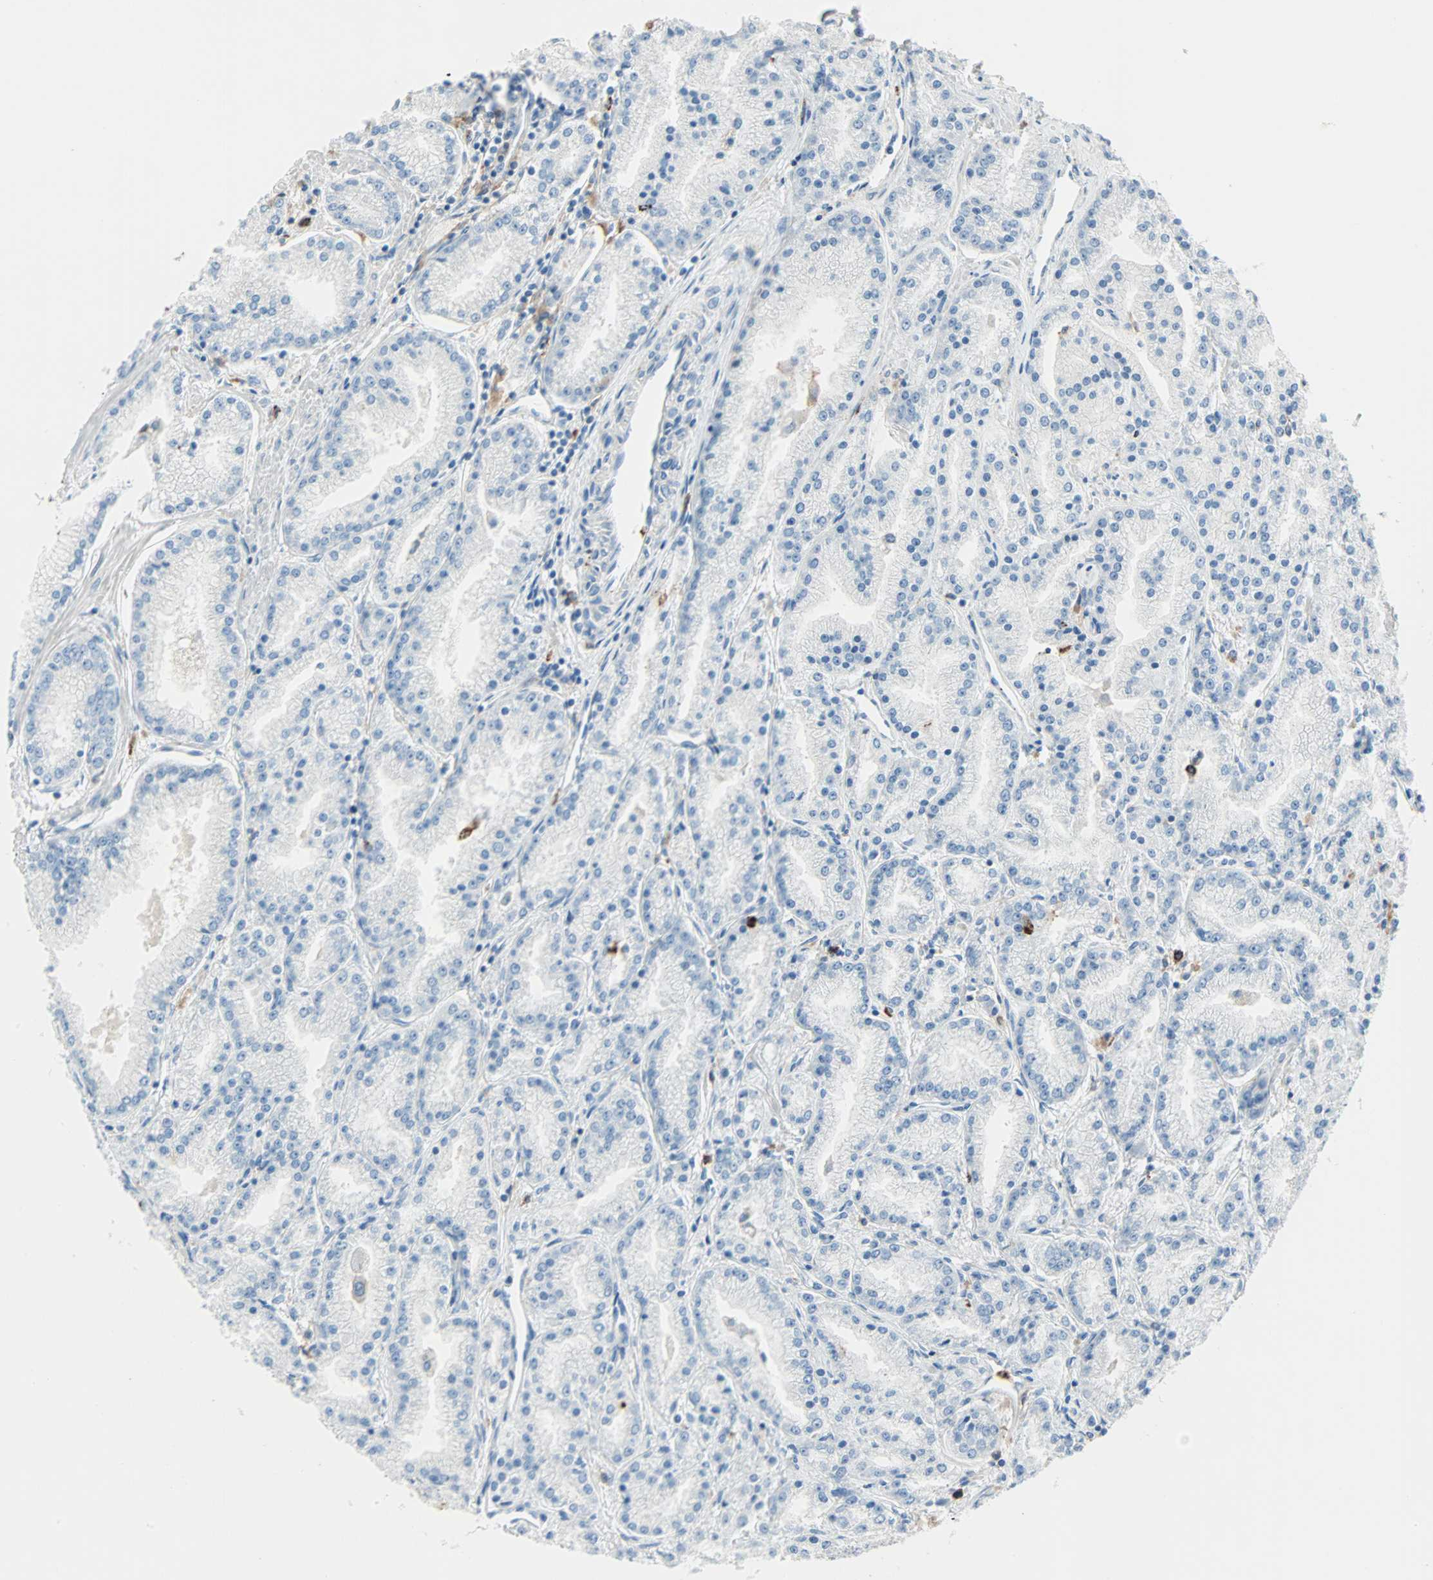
{"staining": {"intensity": "negative", "quantity": "none", "location": "none"}, "tissue": "prostate cancer", "cell_type": "Tumor cells", "image_type": "cancer", "snomed": [{"axis": "morphology", "description": "Adenocarcinoma, High grade"}, {"axis": "topography", "description": "Prostate"}], "caption": "Immunohistochemical staining of adenocarcinoma (high-grade) (prostate) displays no significant staining in tumor cells. Nuclei are stained in blue.", "gene": "CLEC4A", "patient": {"sex": "male", "age": 61}}